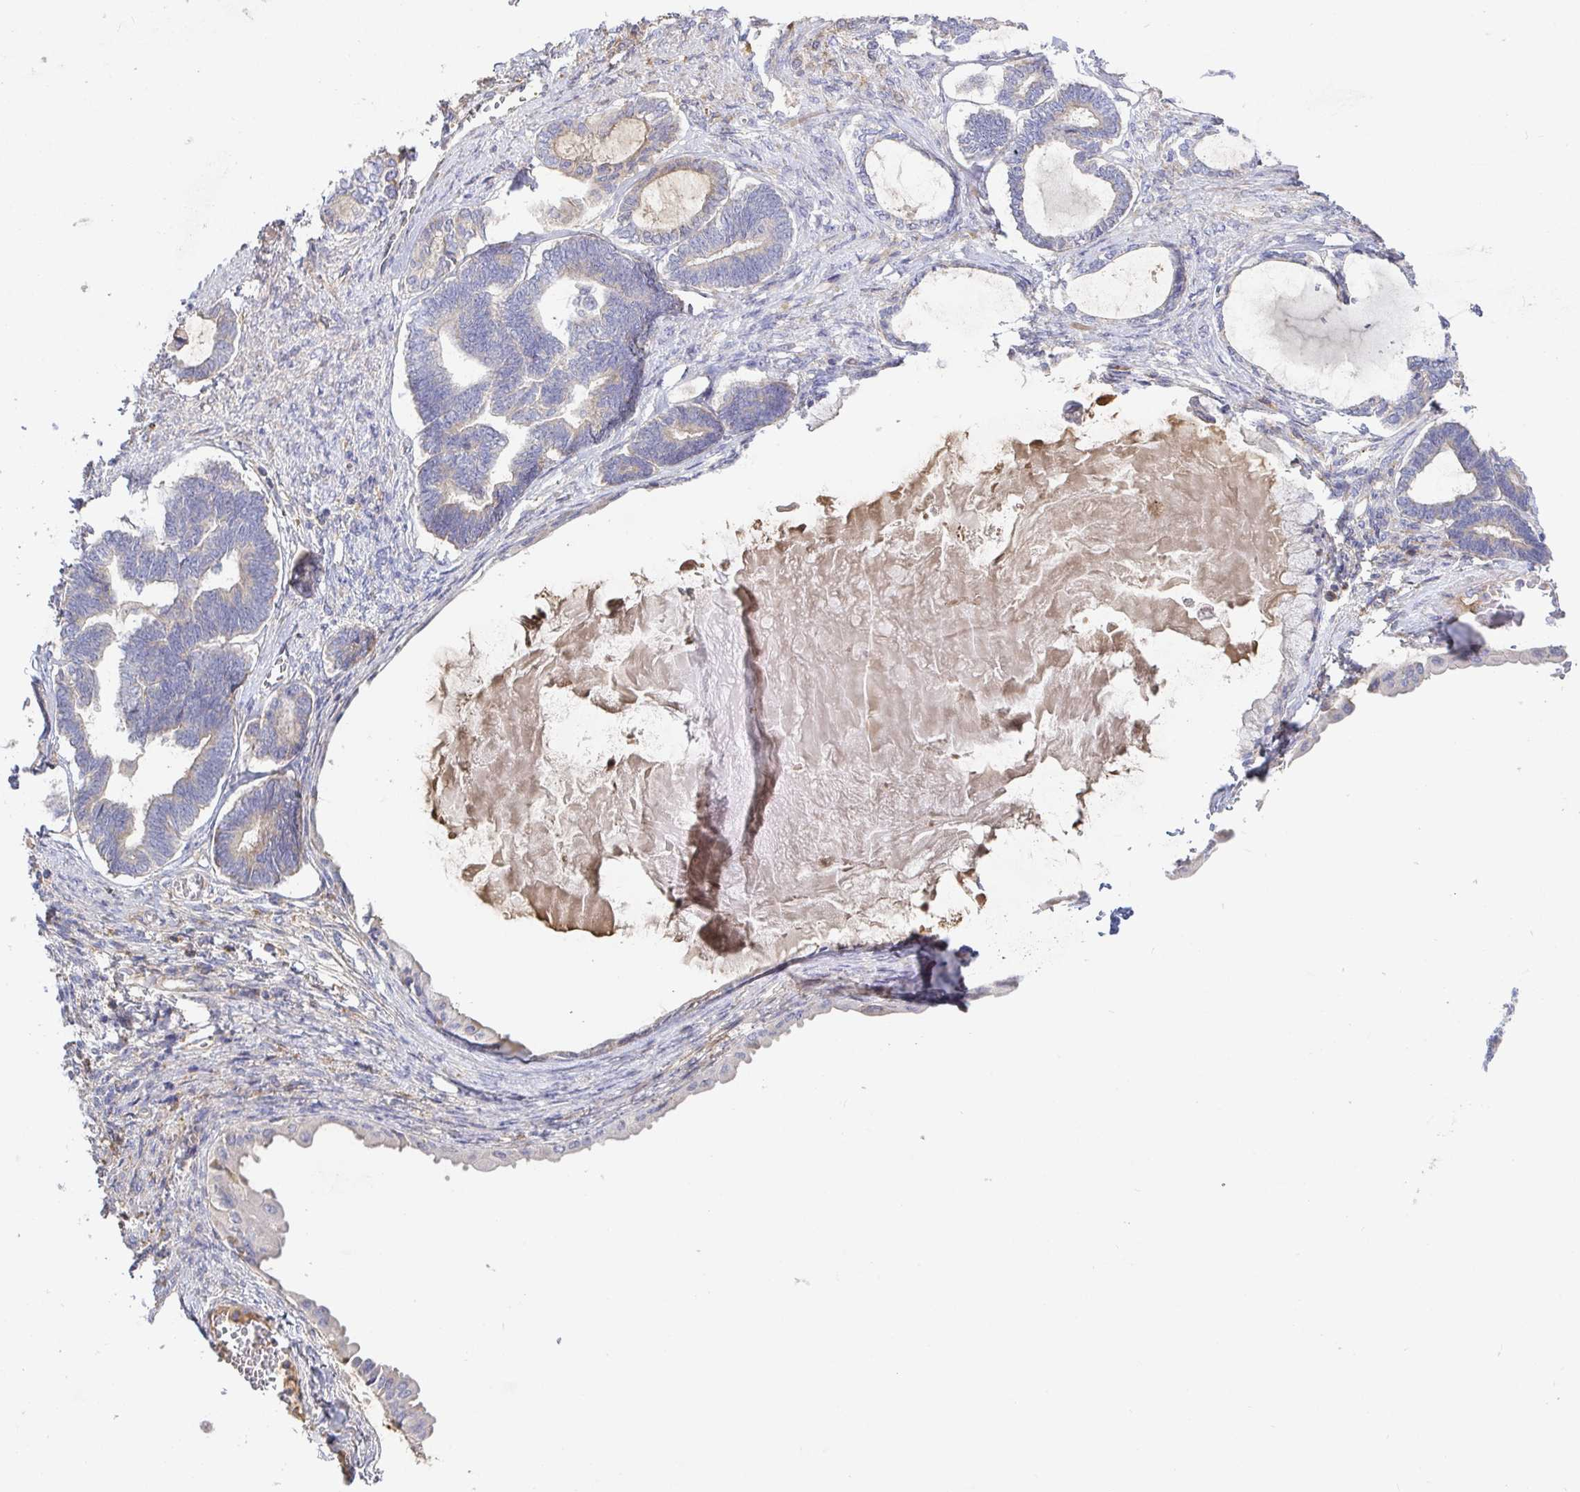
{"staining": {"intensity": "weak", "quantity": "<25%", "location": "cytoplasmic/membranous"}, "tissue": "ovarian cancer", "cell_type": "Tumor cells", "image_type": "cancer", "snomed": [{"axis": "morphology", "description": "Carcinoma, endometroid"}, {"axis": "topography", "description": "Ovary"}], "caption": "Tumor cells are negative for brown protein staining in ovarian cancer (endometroid carcinoma).", "gene": "IRAK2", "patient": {"sex": "female", "age": 70}}